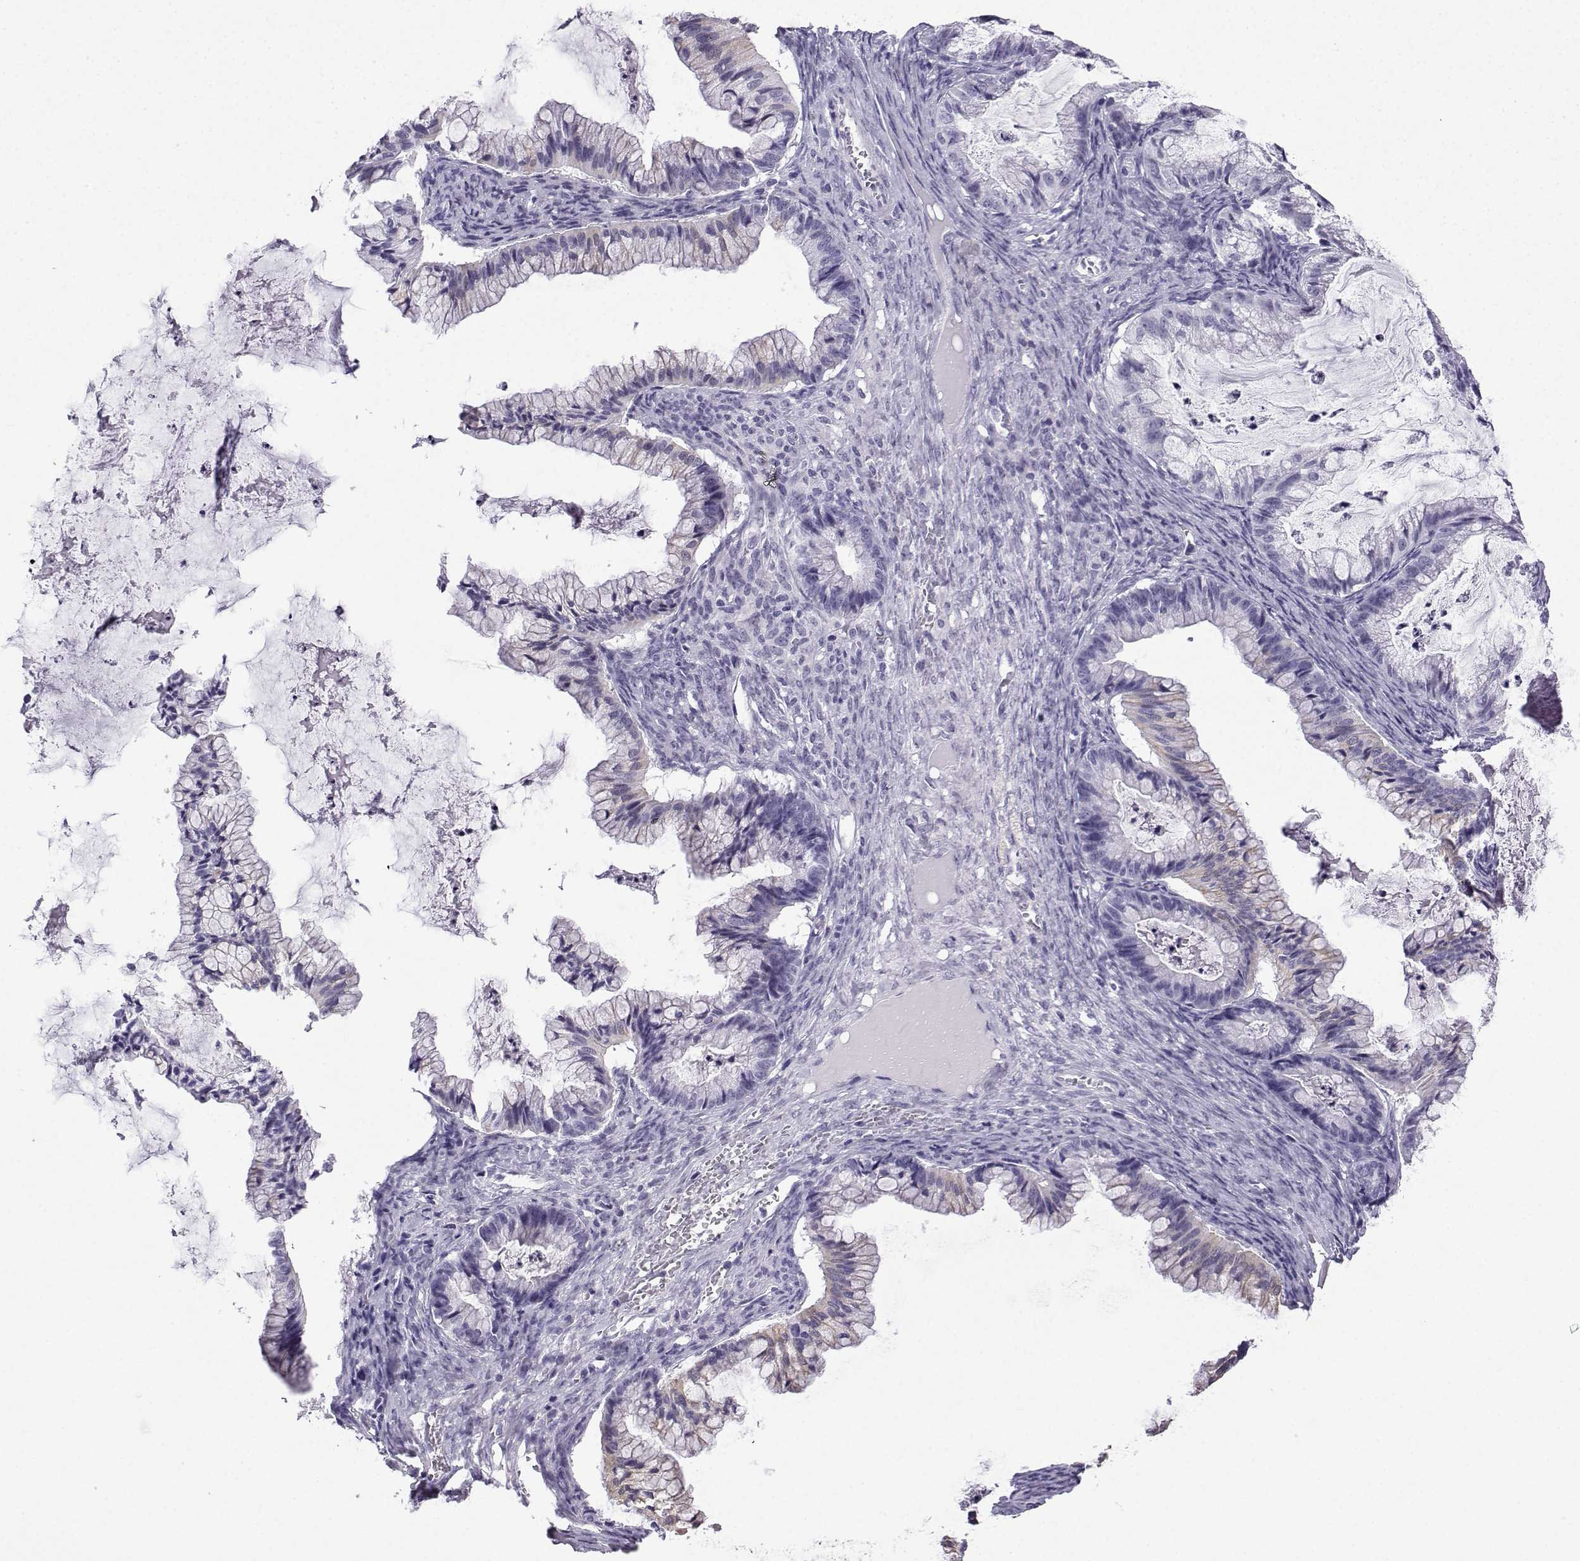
{"staining": {"intensity": "weak", "quantity": "<25%", "location": "cytoplasmic/membranous"}, "tissue": "ovarian cancer", "cell_type": "Tumor cells", "image_type": "cancer", "snomed": [{"axis": "morphology", "description": "Cystadenocarcinoma, mucinous, NOS"}, {"axis": "topography", "description": "Ovary"}], "caption": "DAB immunohistochemical staining of ovarian cancer demonstrates no significant expression in tumor cells. (Brightfield microscopy of DAB IHC at high magnification).", "gene": "MRGBP", "patient": {"sex": "female", "age": 57}}